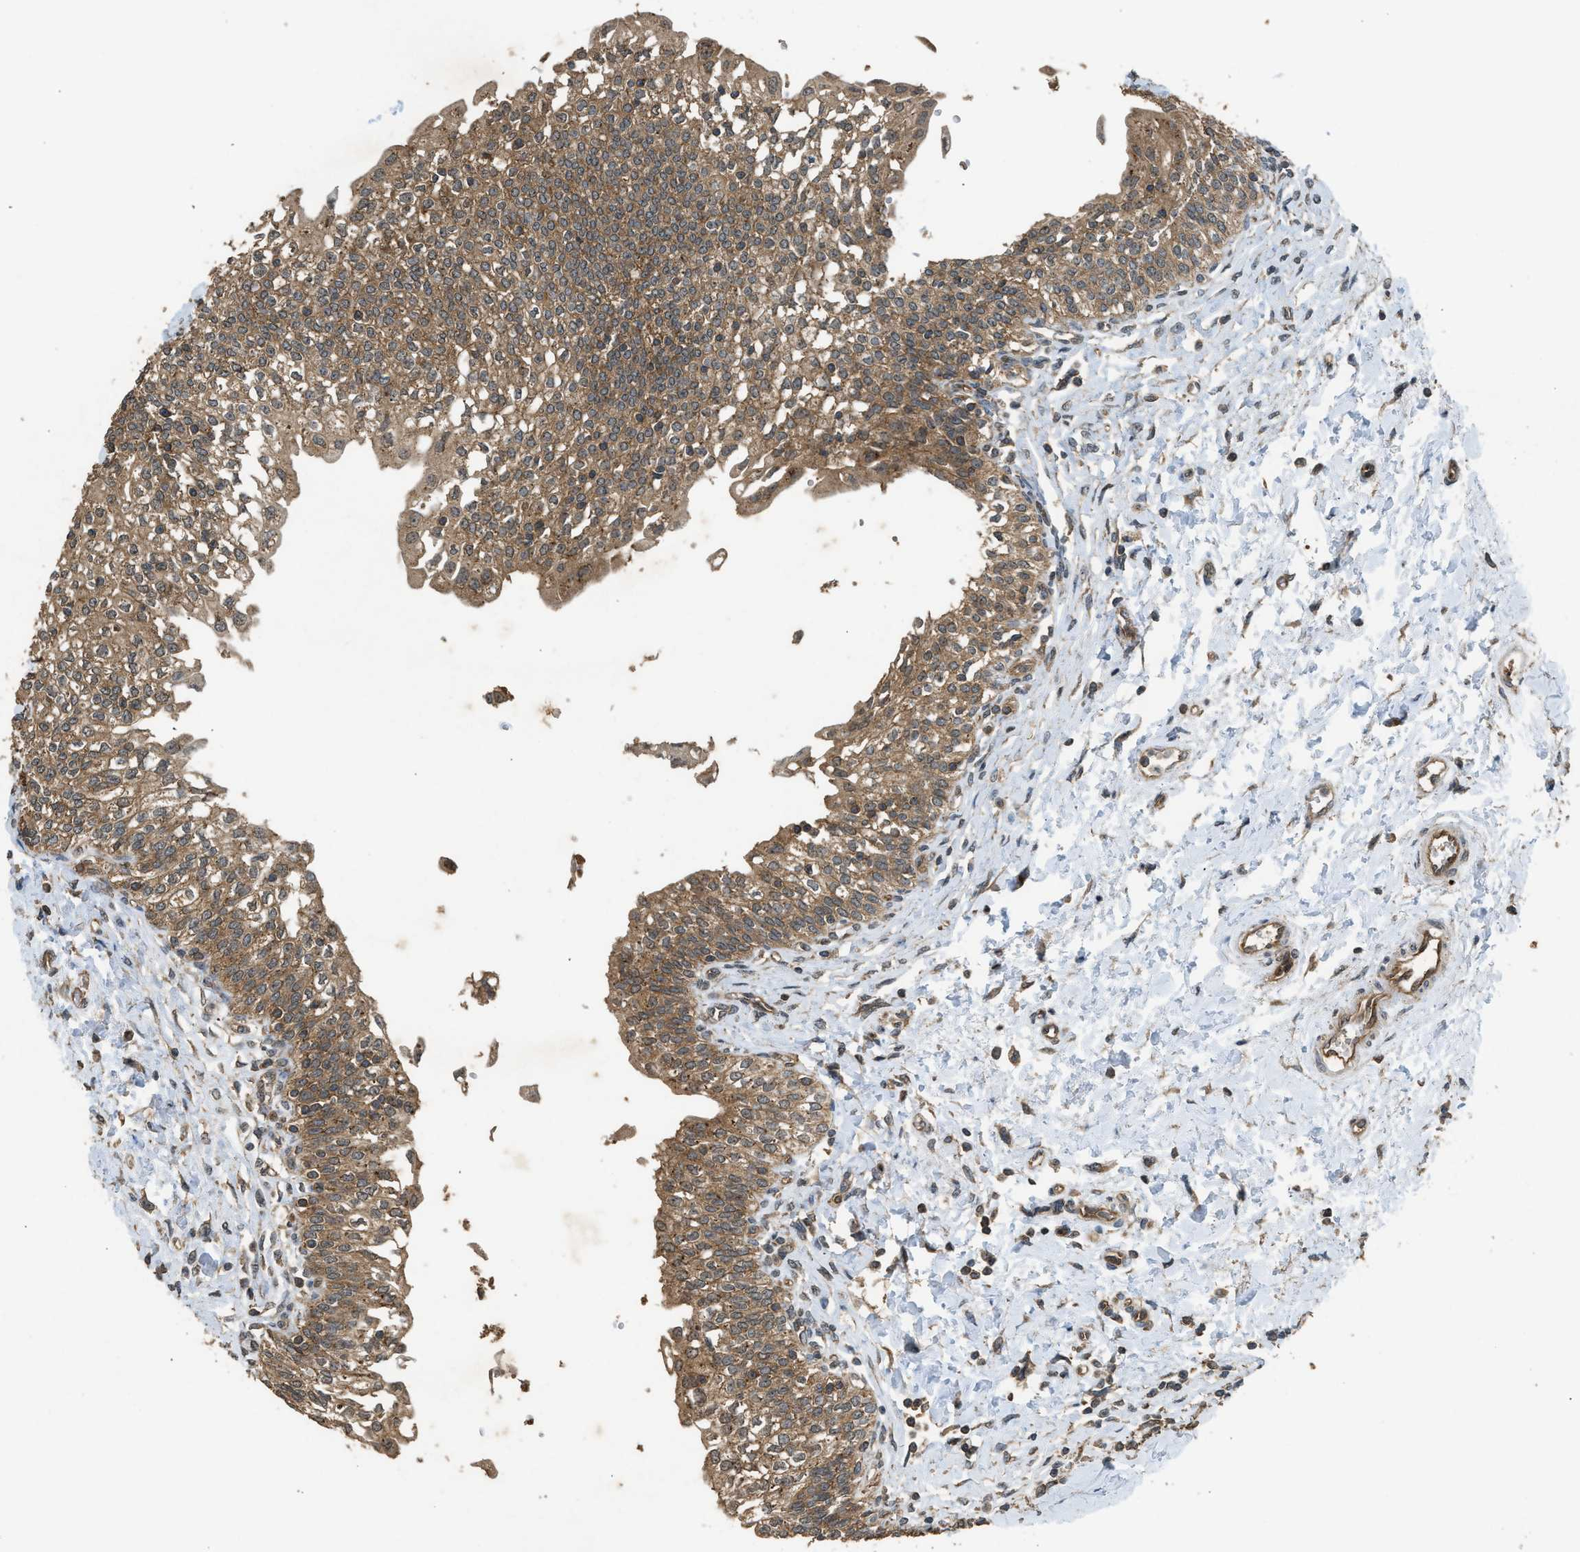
{"staining": {"intensity": "moderate", "quantity": ">75%", "location": "cytoplasmic/membranous"}, "tissue": "urinary bladder", "cell_type": "Urothelial cells", "image_type": "normal", "snomed": [{"axis": "morphology", "description": "Normal tissue, NOS"}, {"axis": "topography", "description": "Urinary bladder"}], "caption": "Protein staining by immunohistochemistry (IHC) exhibits moderate cytoplasmic/membranous staining in about >75% of urothelial cells in benign urinary bladder.", "gene": "HIP1R", "patient": {"sex": "male", "age": 55}}